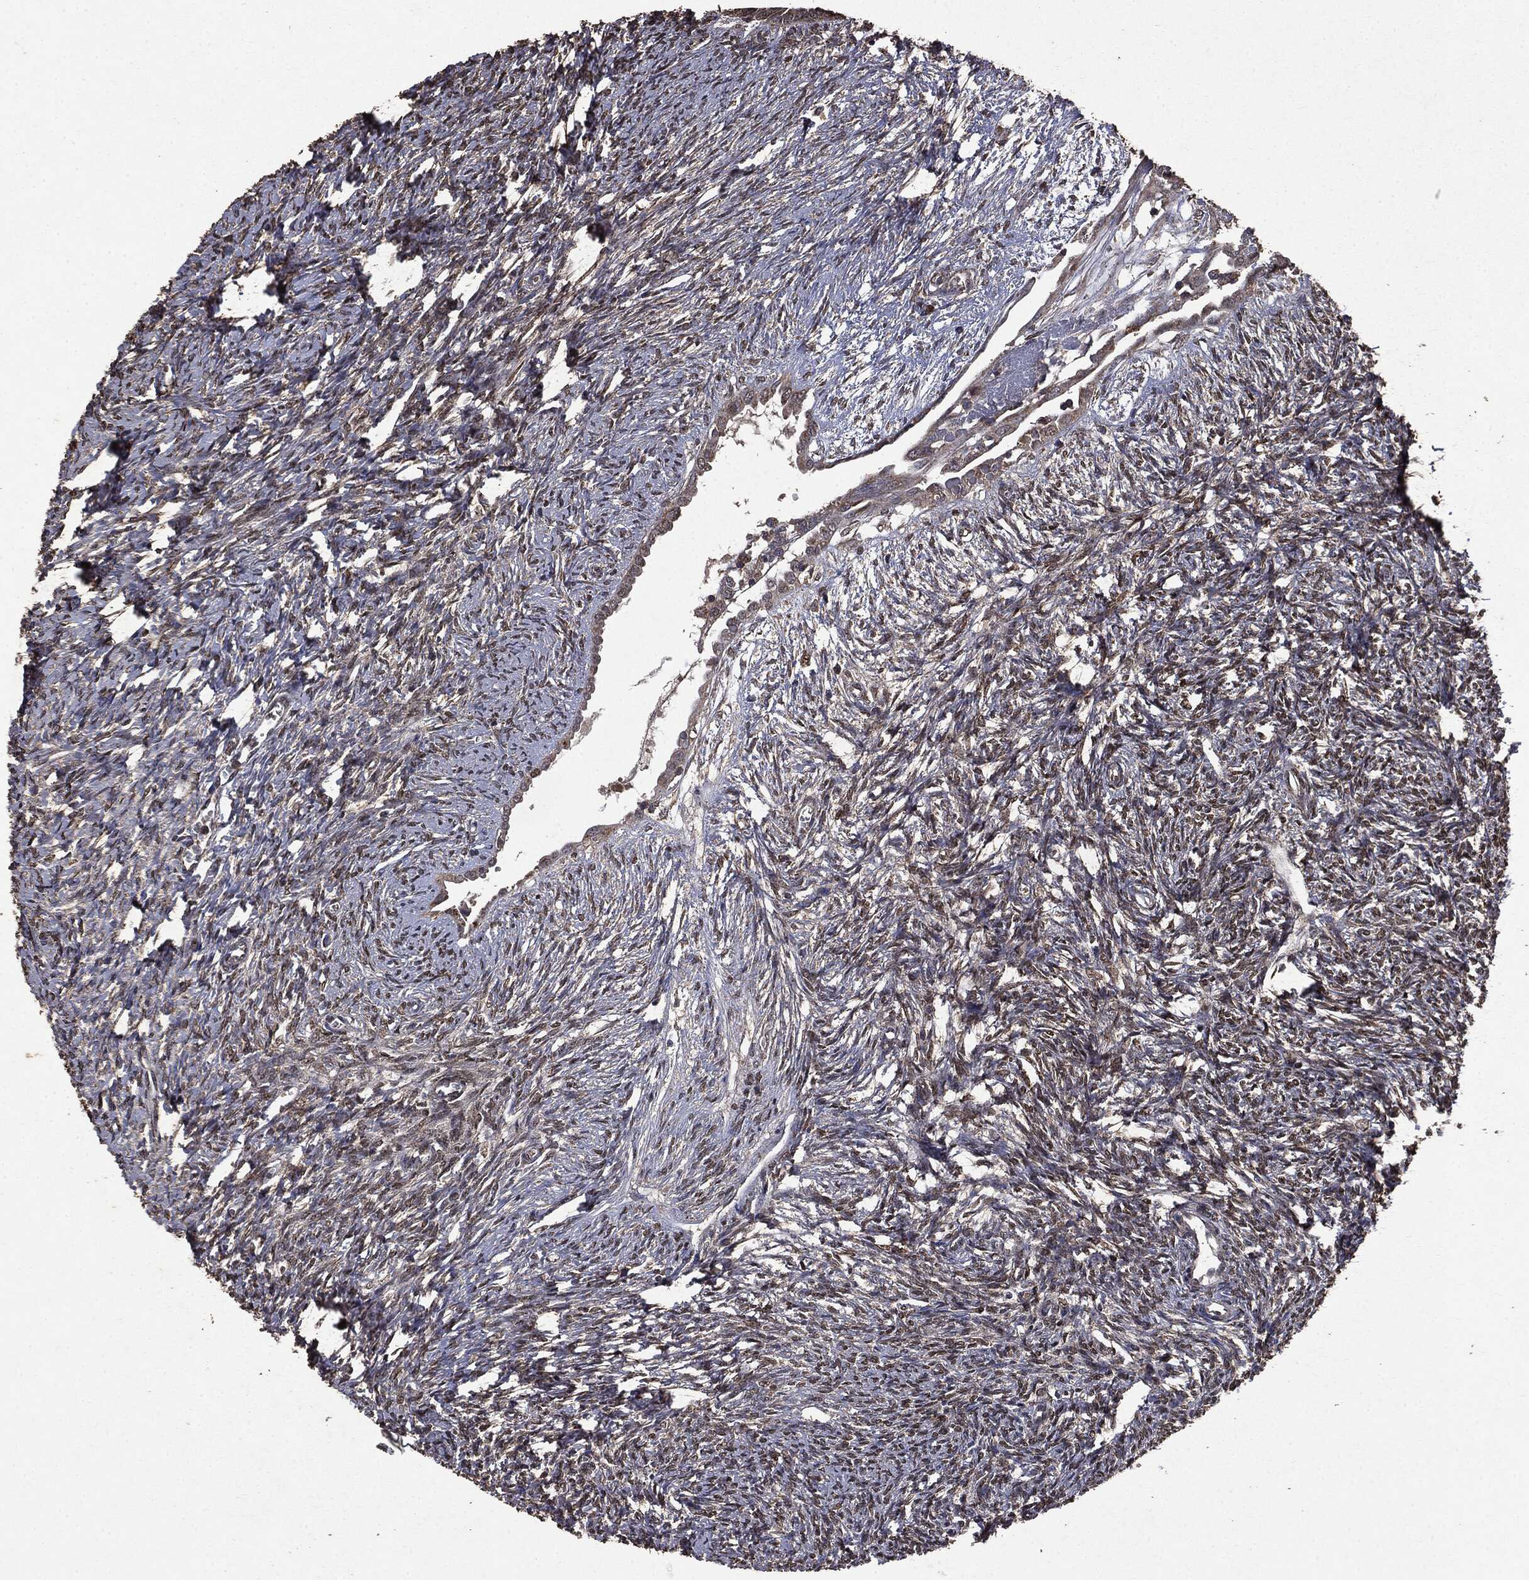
{"staining": {"intensity": "moderate", "quantity": ">75%", "location": "cytoplasmic/membranous"}, "tissue": "ovary", "cell_type": "Follicle cells", "image_type": "normal", "snomed": [{"axis": "morphology", "description": "Normal tissue, NOS"}, {"axis": "topography", "description": "Fallopian tube"}, {"axis": "topography", "description": "Ovary"}], "caption": "Ovary stained with a protein marker demonstrates moderate staining in follicle cells.", "gene": "PPP6R2", "patient": {"sex": "female", "age": 33}}